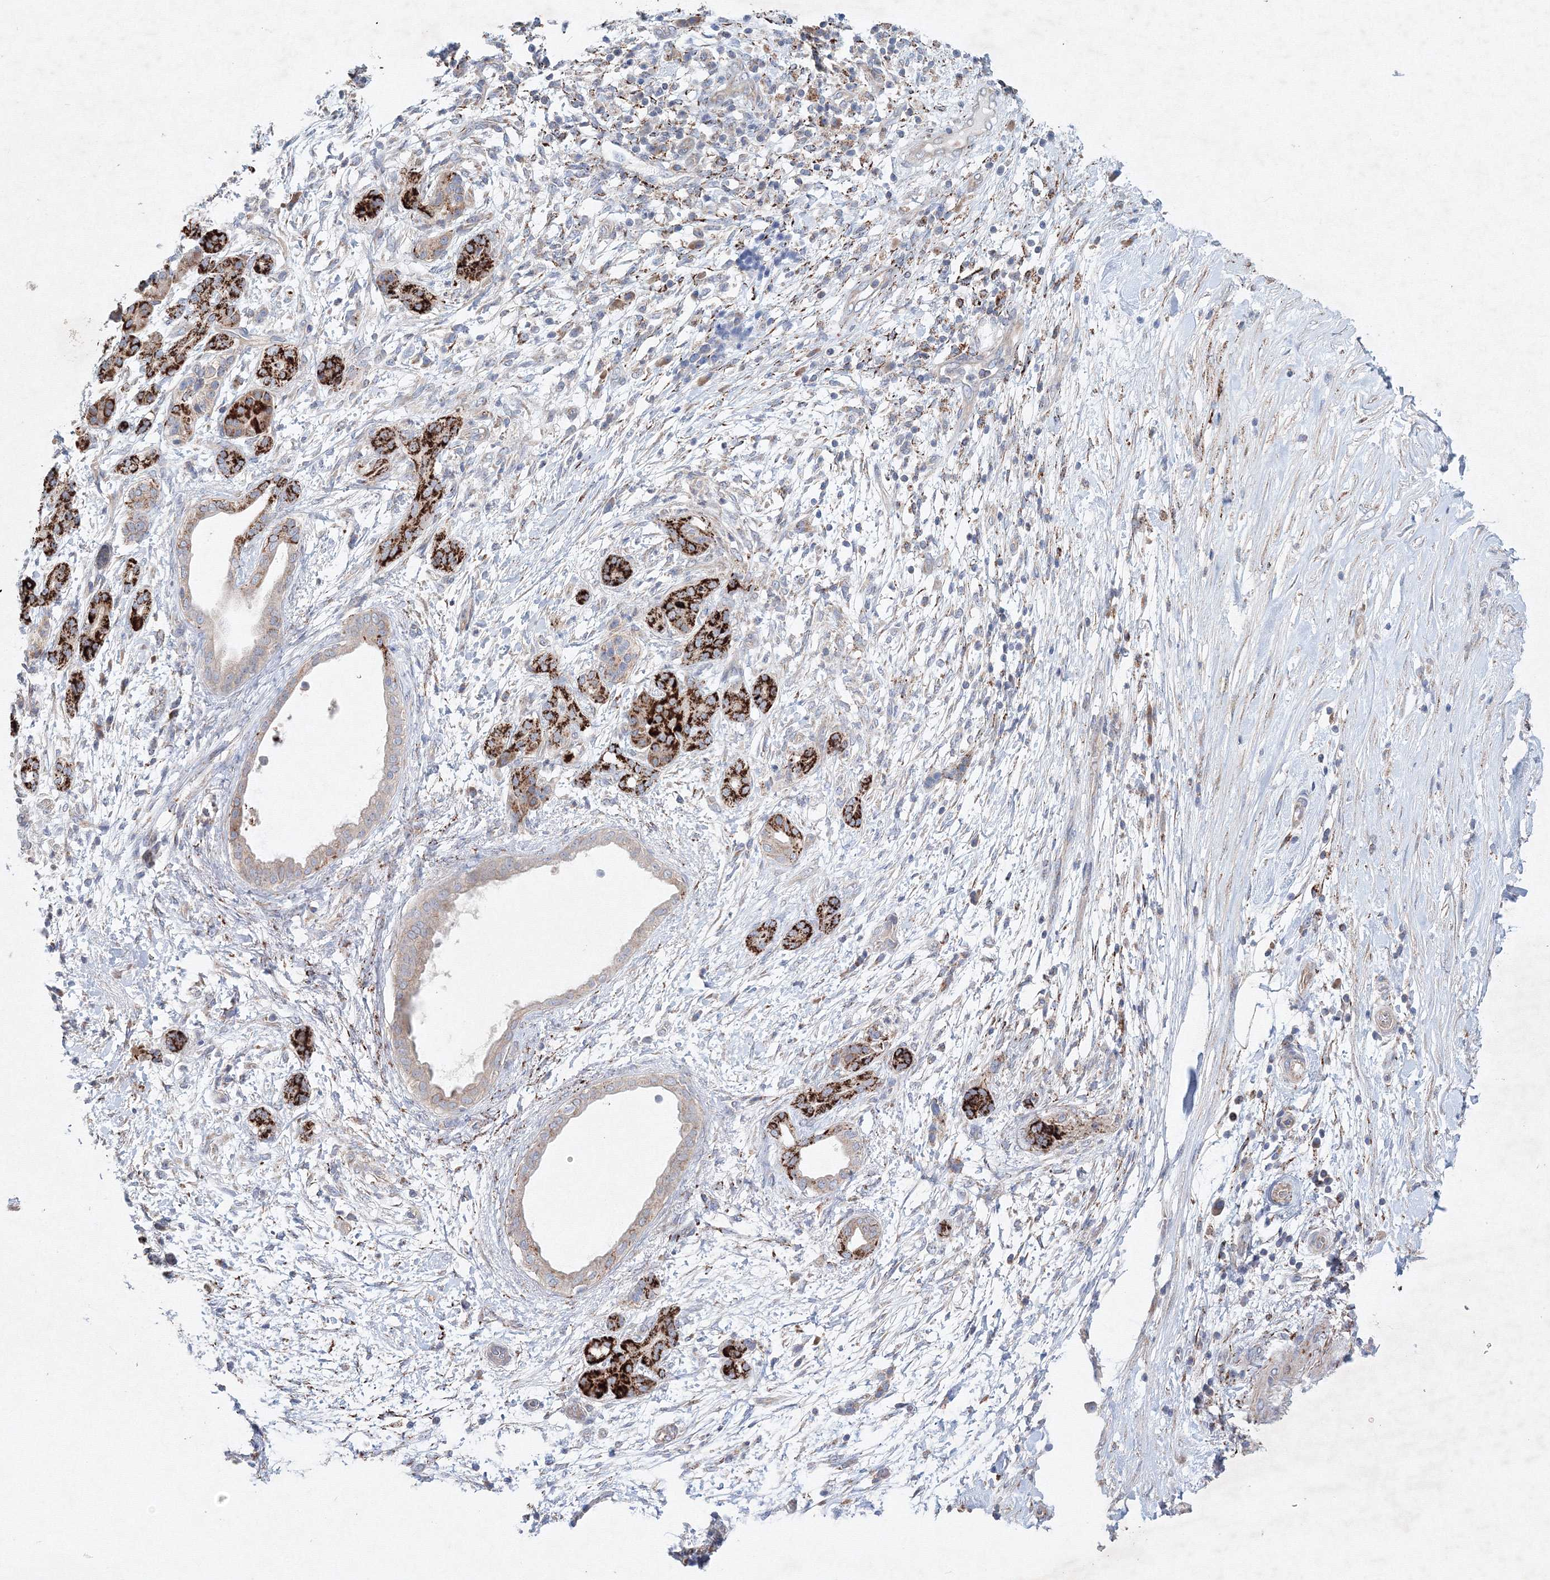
{"staining": {"intensity": "strong", "quantity": ">75%", "location": "cytoplasmic/membranous"}, "tissue": "pancreatic cancer", "cell_type": "Tumor cells", "image_type": "cancer", "snomed": [{"axis": "morphology", "description": "Adenocarcinoma, NOS"}, {"axis": "topography", "description": "Pancreas"}], "caption": "There is high levels of strong cytoplasmic/membranous staining in tumor cells of pancreatic adenocarcinoma, as demonstrated by immunohistochemical staining (brown color).", "gene": "WDR49", "patient": {"sex": "female", "age": 55}}